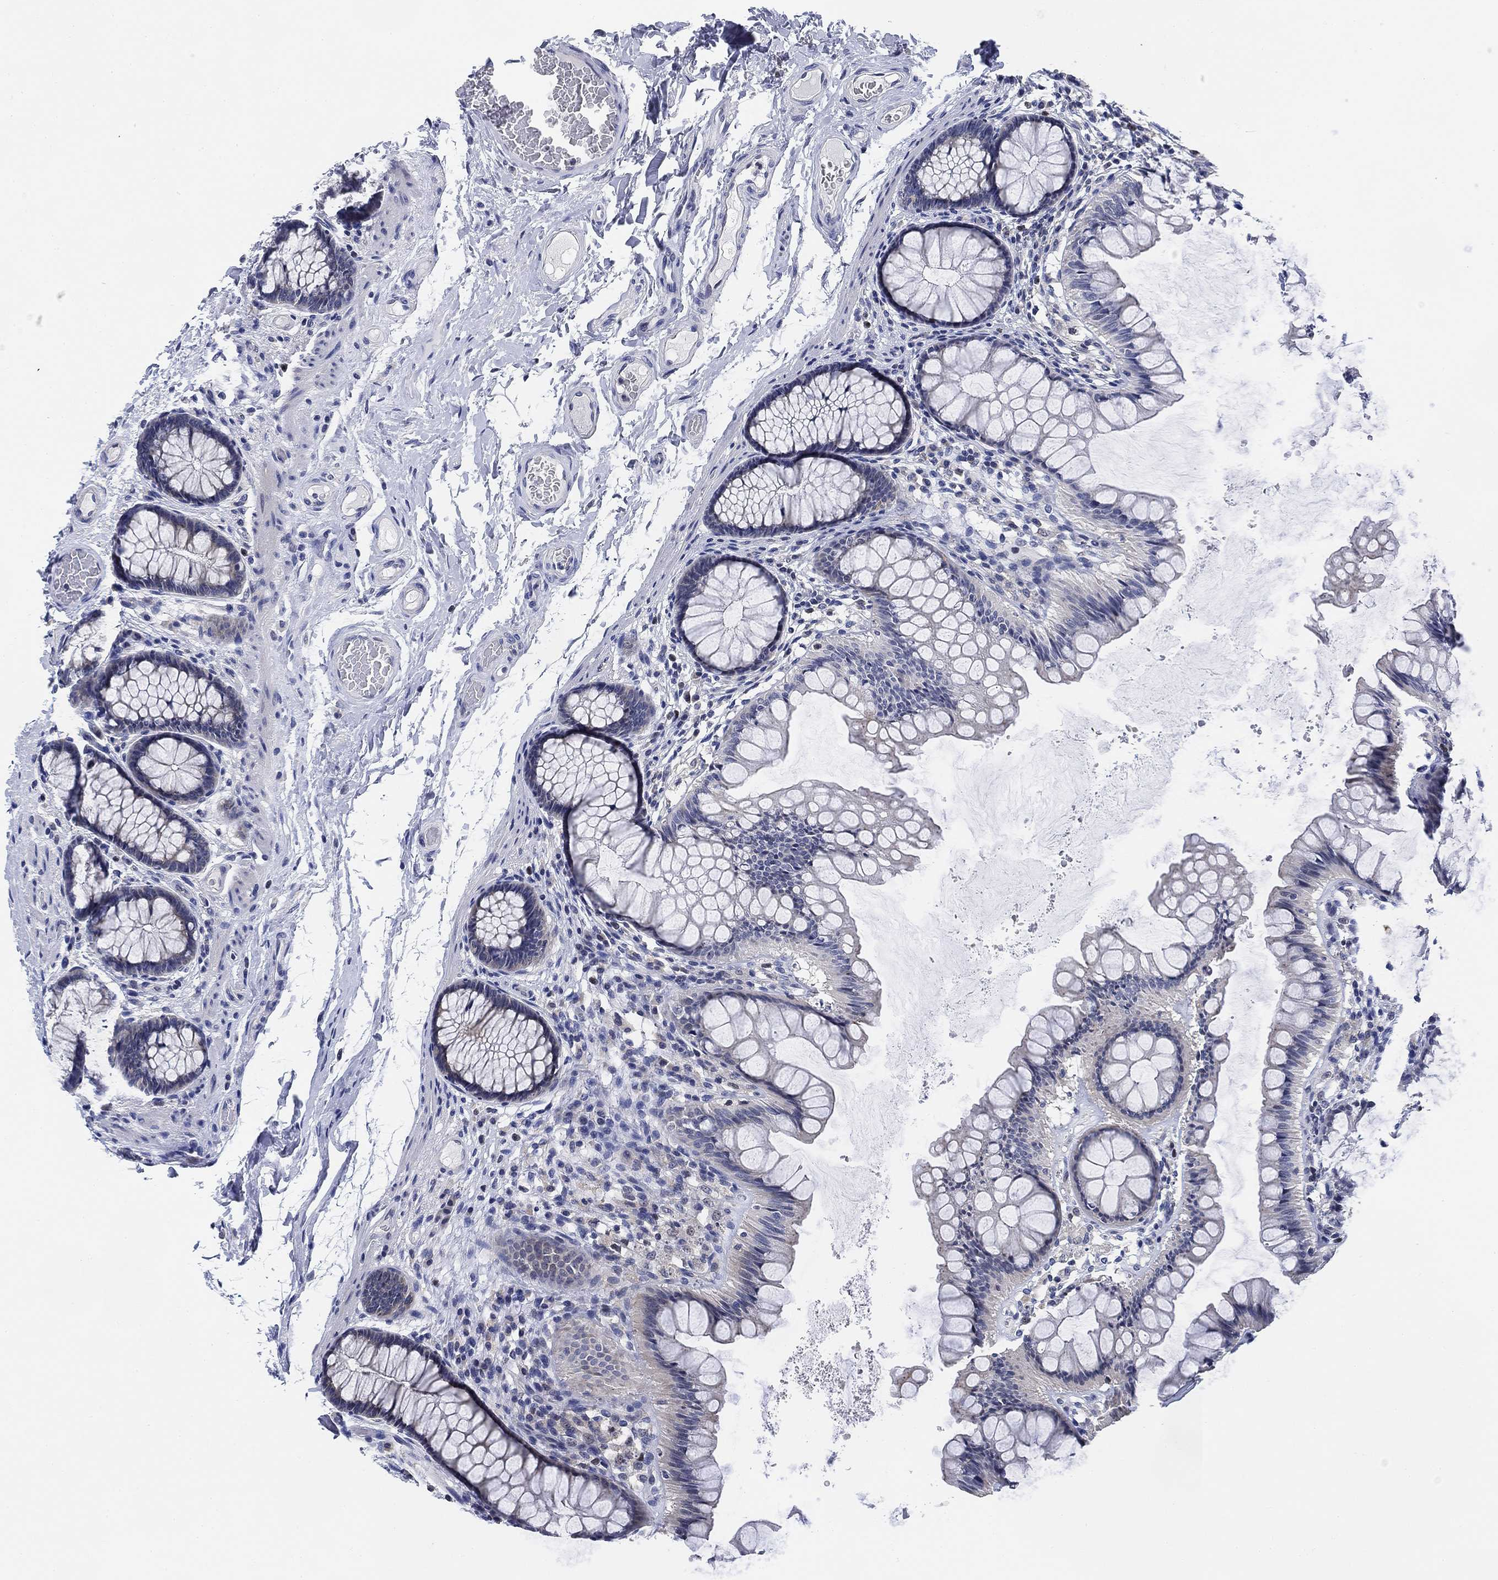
{"staining": {"intensity": "negative", "quantity": "none", "location": "none"}, "tissue": "colon", "cell_type": "Endothelial cells", "image_type": "normal", "snomed": [{"axis": "morphology", "description": "Normal tissue, NOS"}, {"axis": "topography", "description": "Colon"}], "caption": "Endothelial cells show no significant positivity in normal colon. (Stains: DAB IHC with hematoxylin counter stain, Microscopy: brightfield microscopy at high magnification).", "gene": "DAZL", "patient": {"sex": "female", "age": 65}}